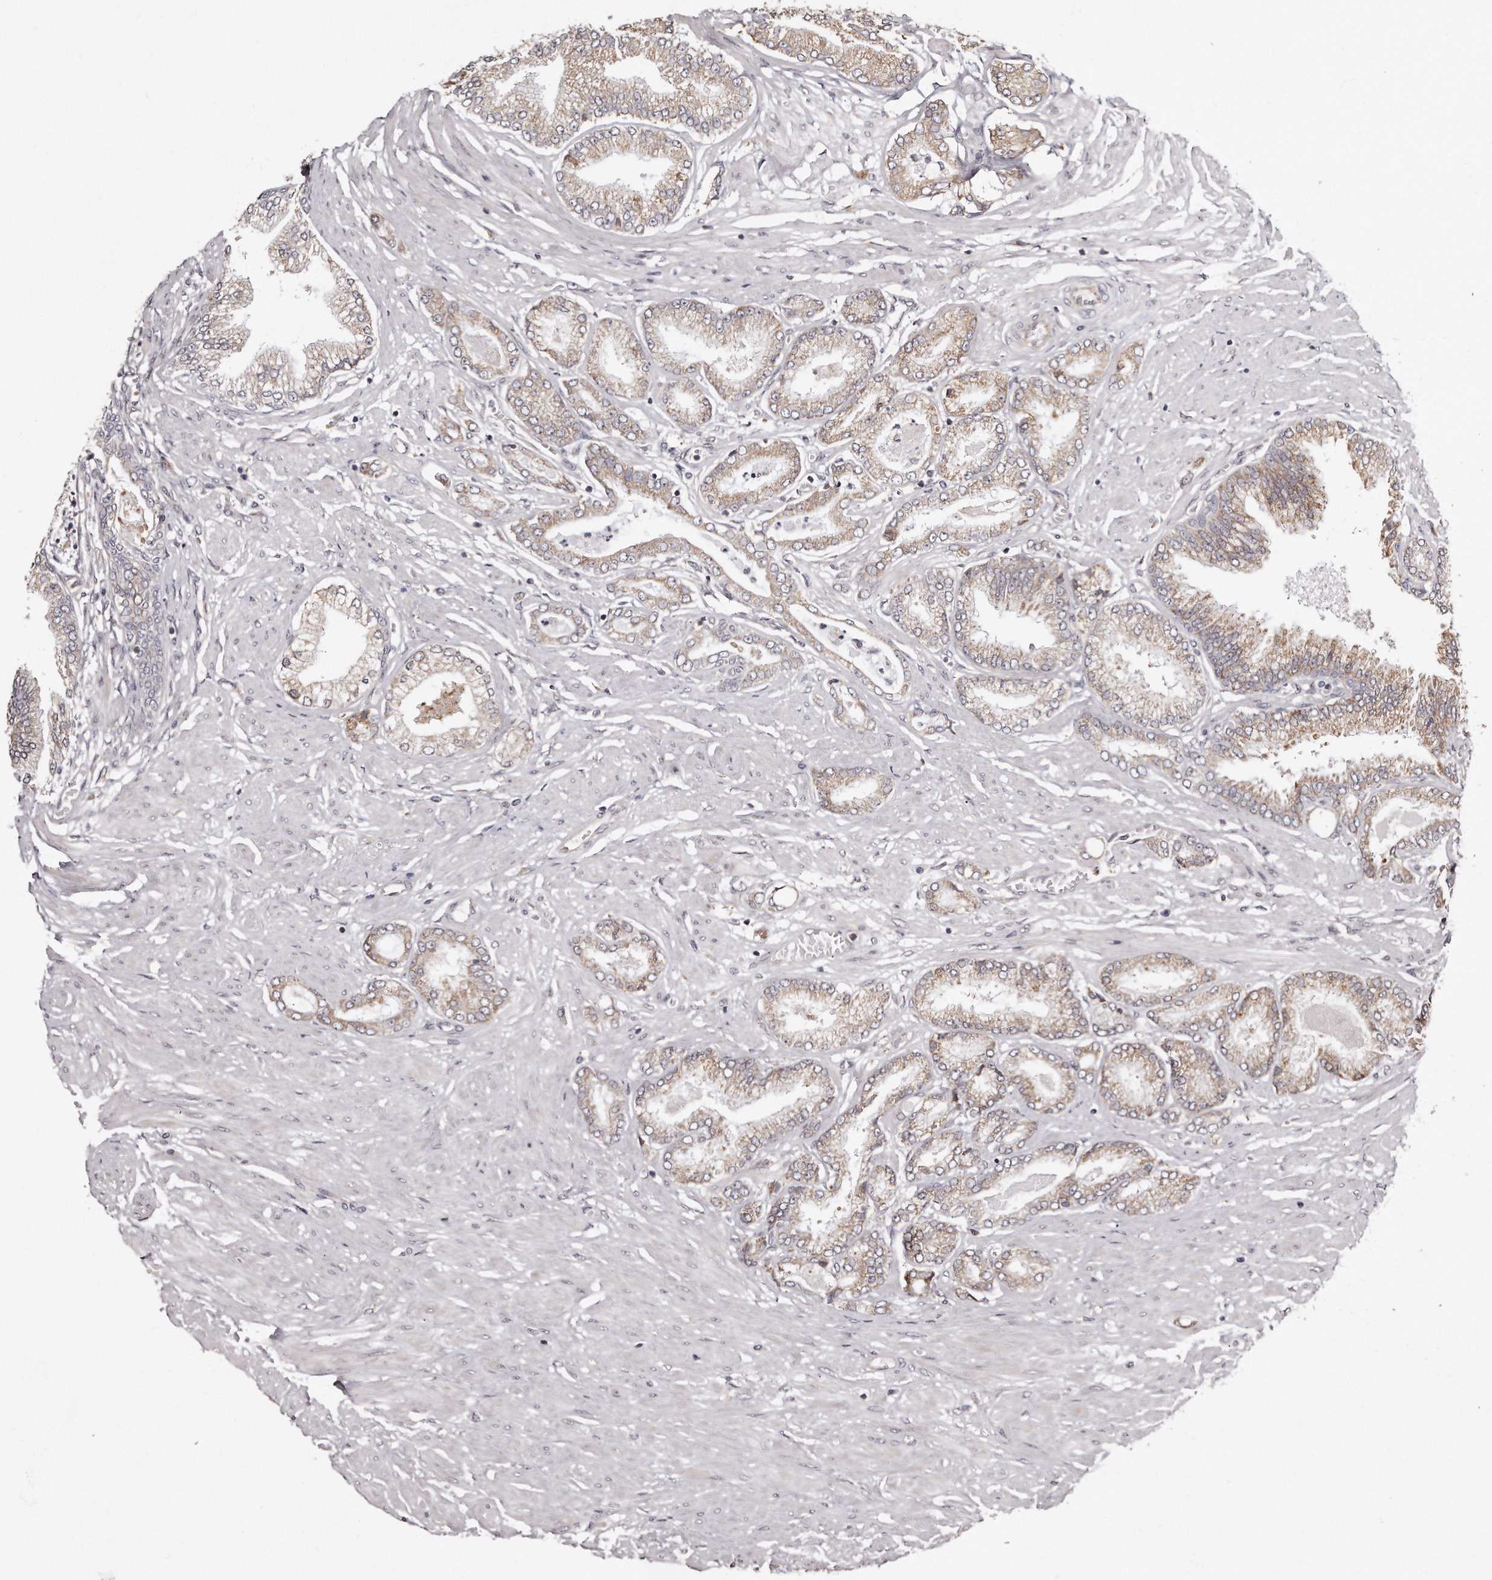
{"staining": {"intensity": "weak", "quantity": ">75%", "location": "cytoplasmic/membranous"}, "tissue": "prostate cancer", "cell_type": "Tumor cells", "image_type": "cancer", "snomed": [{"axis": "morphology", "description": "Adenocarcinoma, Low grade"}, {"axis": "topography", "description": "Prostate"}], "caption": "Immunohistochemical staining of human prostate cancer (adenocarcinoma (low-grade)) exhibits low levels of weak cytoplasmic/membranous expression in about >75% of tumor cells.", "gene": "TRAPPC14", "patient": {"sex": "male", "age": 63}}